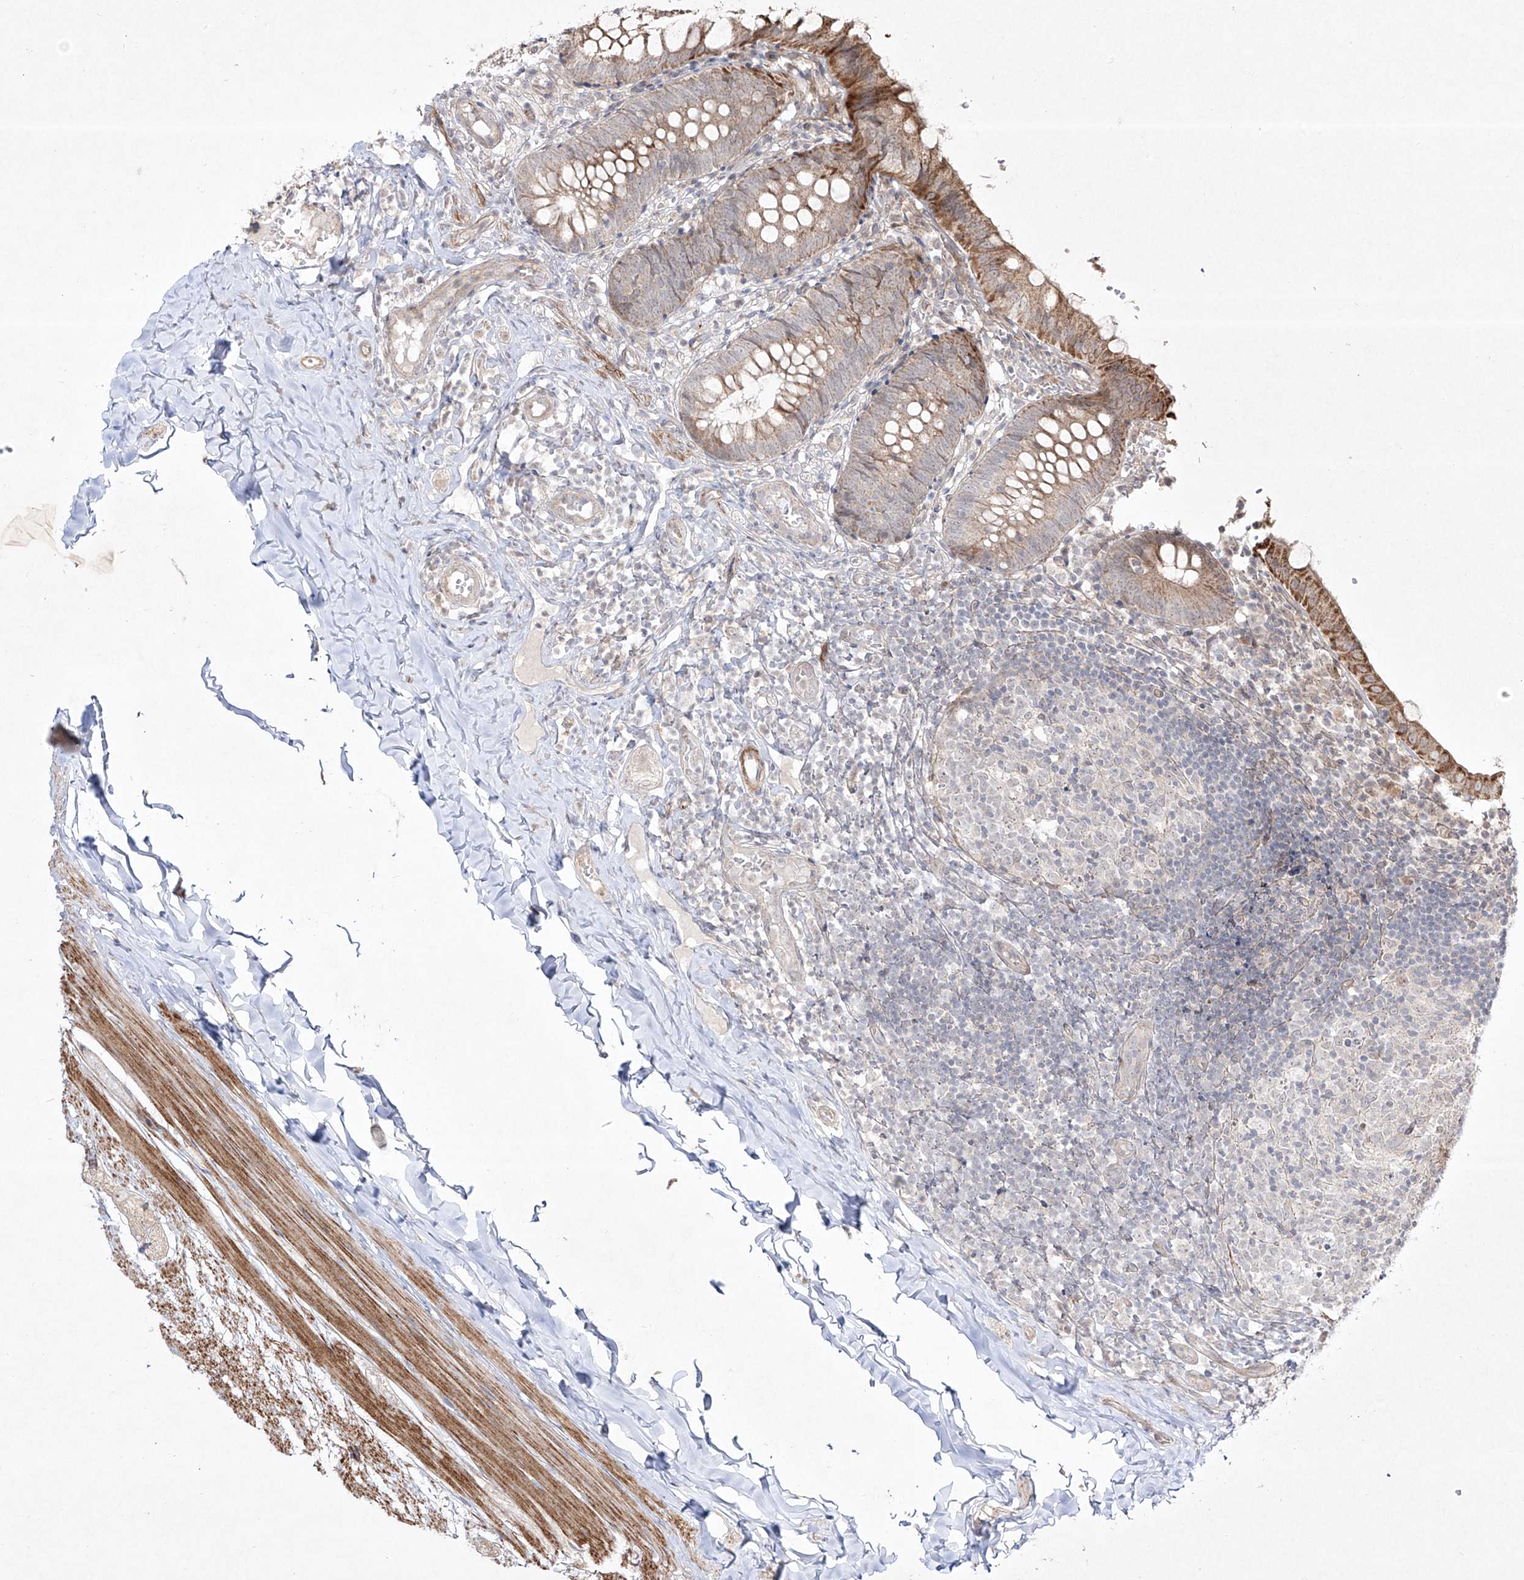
{"staining": {"intensity": "moderate", "quantity": "25%-75%", "location": "cytoplasmic/membranous"}, "tissue": "appendix", "cell_type": "Glandular cells", "image_type": "normal", "snomed": [{"axis": "morphology", "description": "Normal tissue, NOS"}, {"axis": "topography", "description": "Appendix"}], "caption": "Immunohistochemistry histopathology image of normal appendix: appendix stained using immunohistochemistry (IHC) reveals medium levels of moderate protein expression localized specifically in the cytoplasmic/membranous of glandular cells, appearing as a cytoplasmic/membranous brown color.", "gene": "KDM1B", "patient": {"sex": "male", "age": 8}}